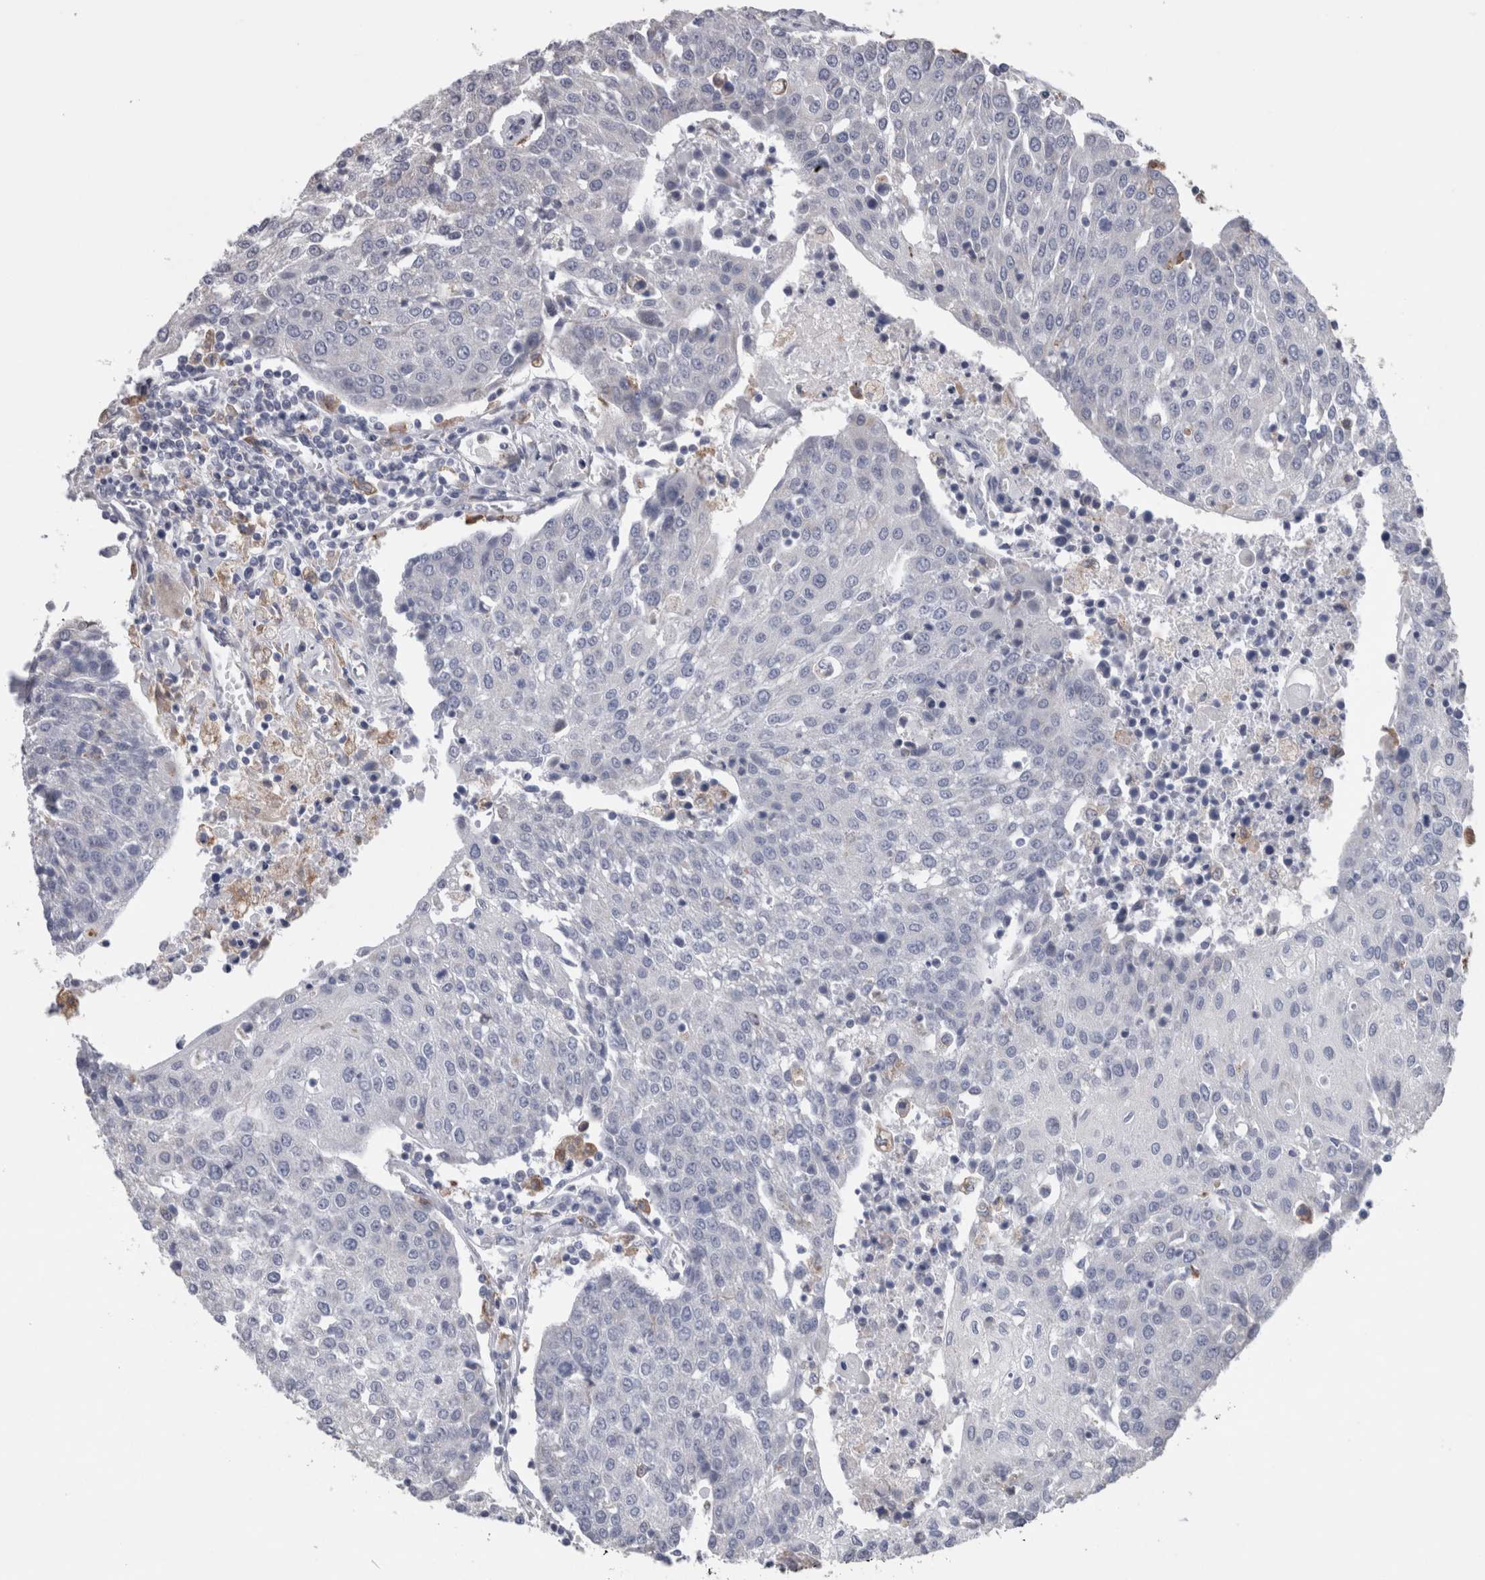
{"staining": {"intensity": "negative", "quantity": "none", "location": "none"}, "tissue": "urothelial cancer", "cell_type": "Tumor cells", "image_type": "cancer", "snomed": [{"axis": "morphology", "description": "Urothelial carcinoma, High grade"}, {"axis": "topography", "description": "Urinary bladder"}], "caption": "Tumor cells are negative for brown protein staining in high-grade urothelial carcinoma. (DAB IHC, high magnification).", "gene": "GDAP1", "patient": {"sex": "female", "age": 85}}